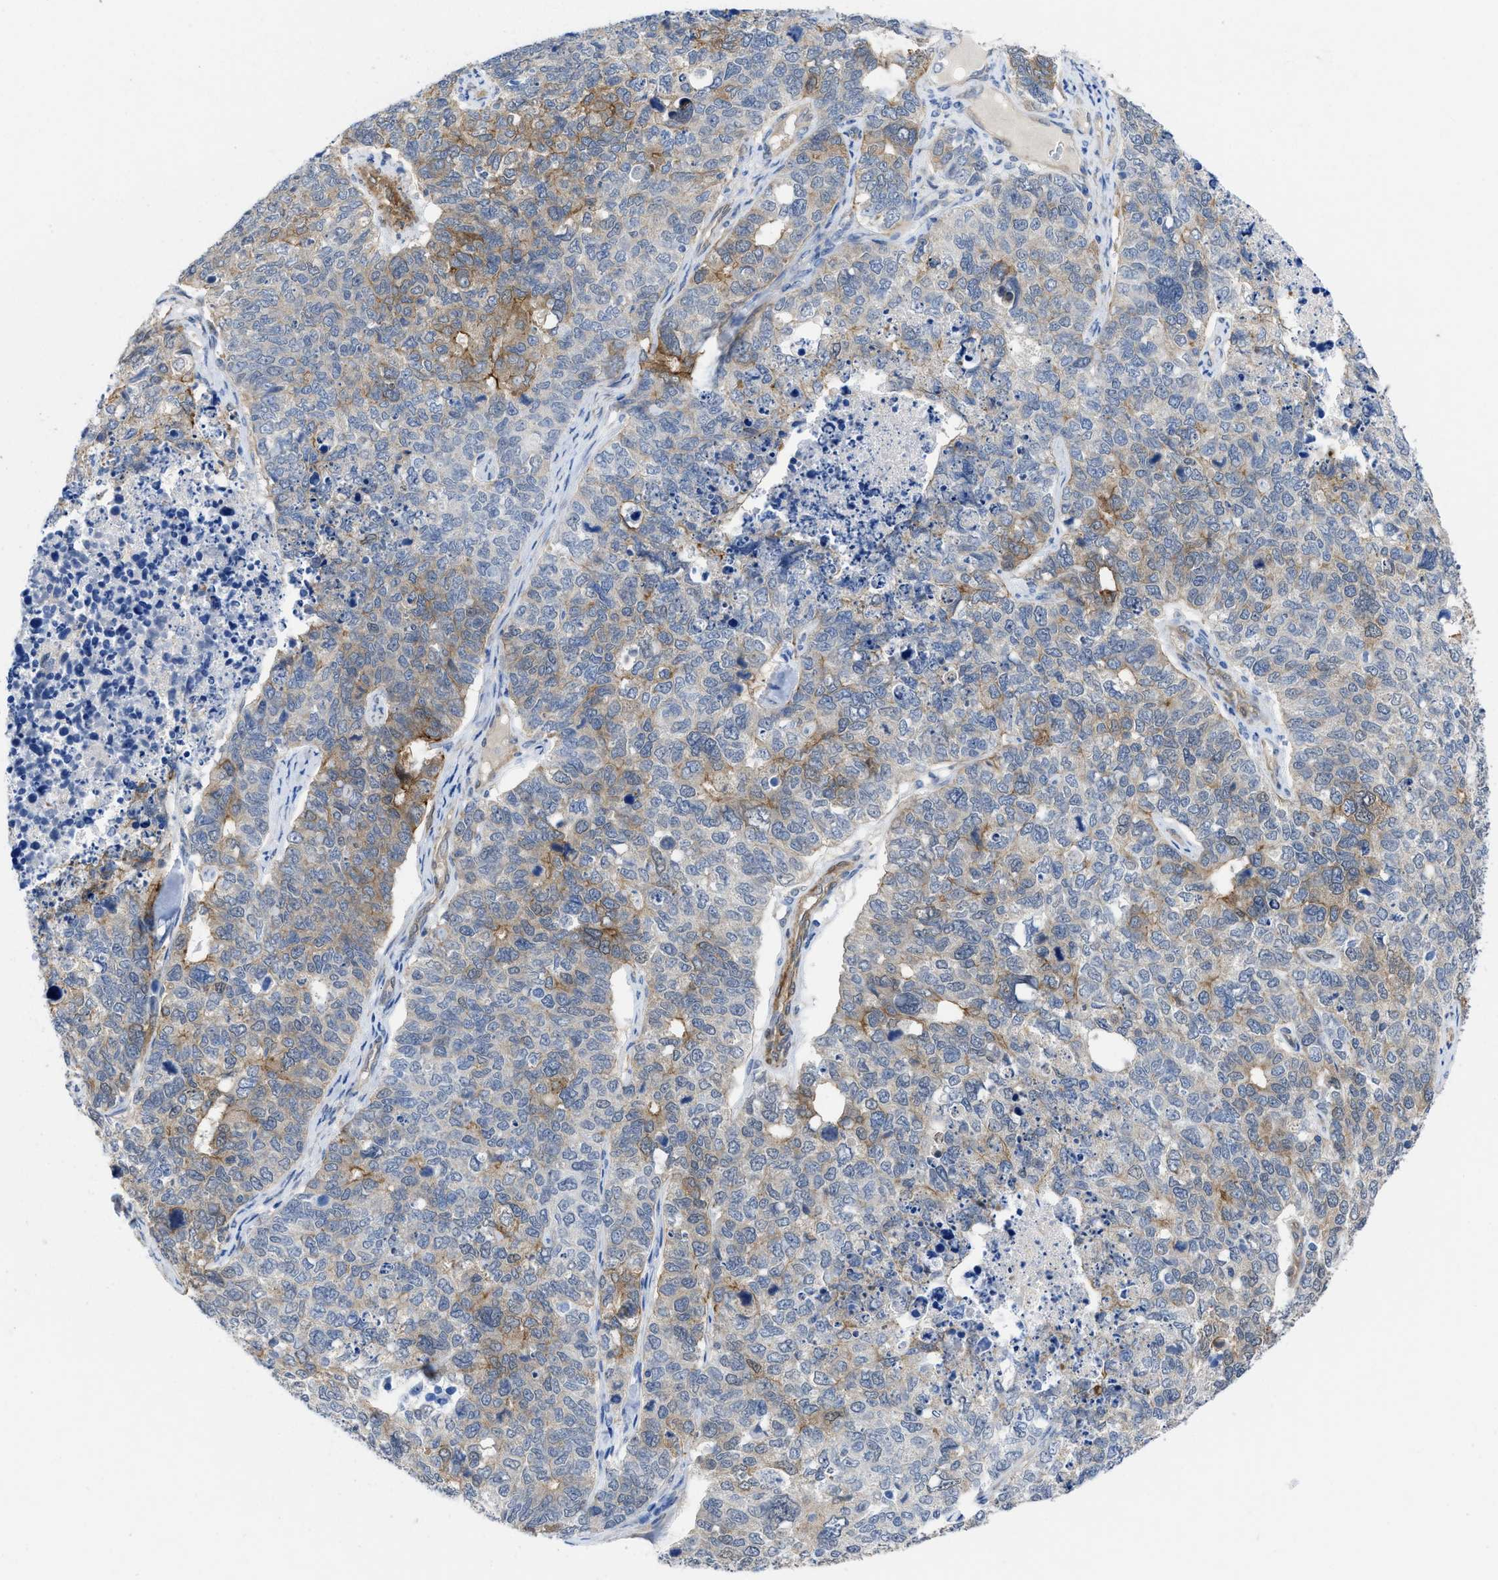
{"staining": {"intensity": "moderate", "quantity": "<25%", "location": "cytoplasmic/membranous"}, "tissue": "cervical cancer", "cell_type": "Tumor cells", "image_type": "cancer", "snomed": [{"axis": "morphology", "description": "Squamous cell carcinoma, NOS"}, {"axis": "topography", "description": "Cervix"}], "caption": "Immunohistochemical staining of cervical cancer displays low levels of moderate cytoplasmic/membranous protein expression in approximately <25% of tumor cells.", "gene": "PDLIM5", "patient": {"sex": "female", "age": 63}}